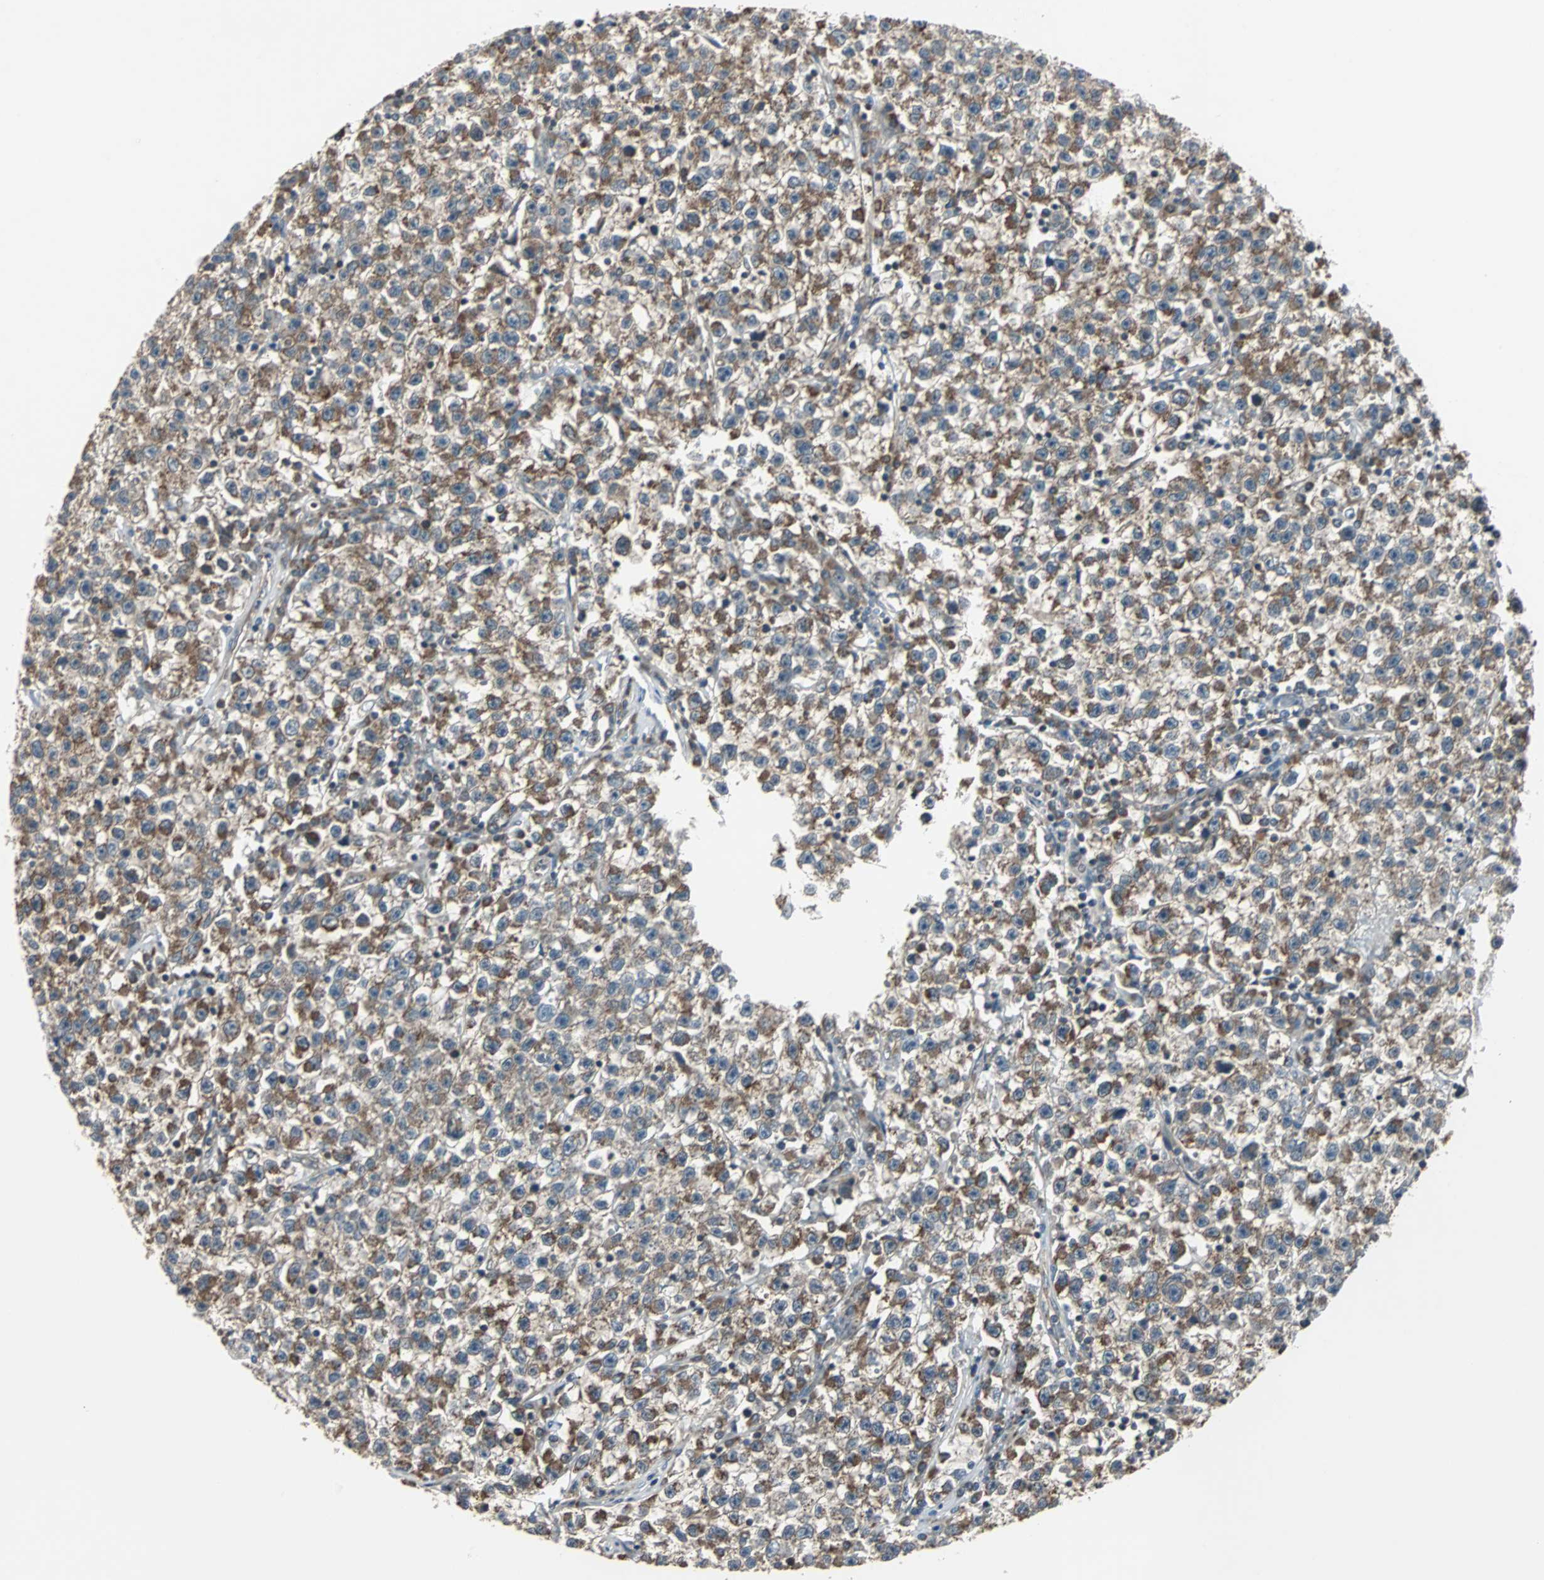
{"staining": {"intensity": "moderate", "quantity": ">75%", "location": "cytoplasmic/membranous"}, "tissue": "testis cancer", "cell_type": "Tumor cells", "image_type": "cancer", "snomed": [{"axis": "morphology", "description": "Seminoma, NOS"}, {"axis": "topography", "description": "Testis"}], "caption": "An immunohistochemistry image of tumor tissue is shown. Protein staining in brown labels moderate cytoplasmic/membranous positivity in testis cancer (seminoma) within tumor cells.", "gene": "ARF1", "patient": {"sex": "male", "age": 22}}